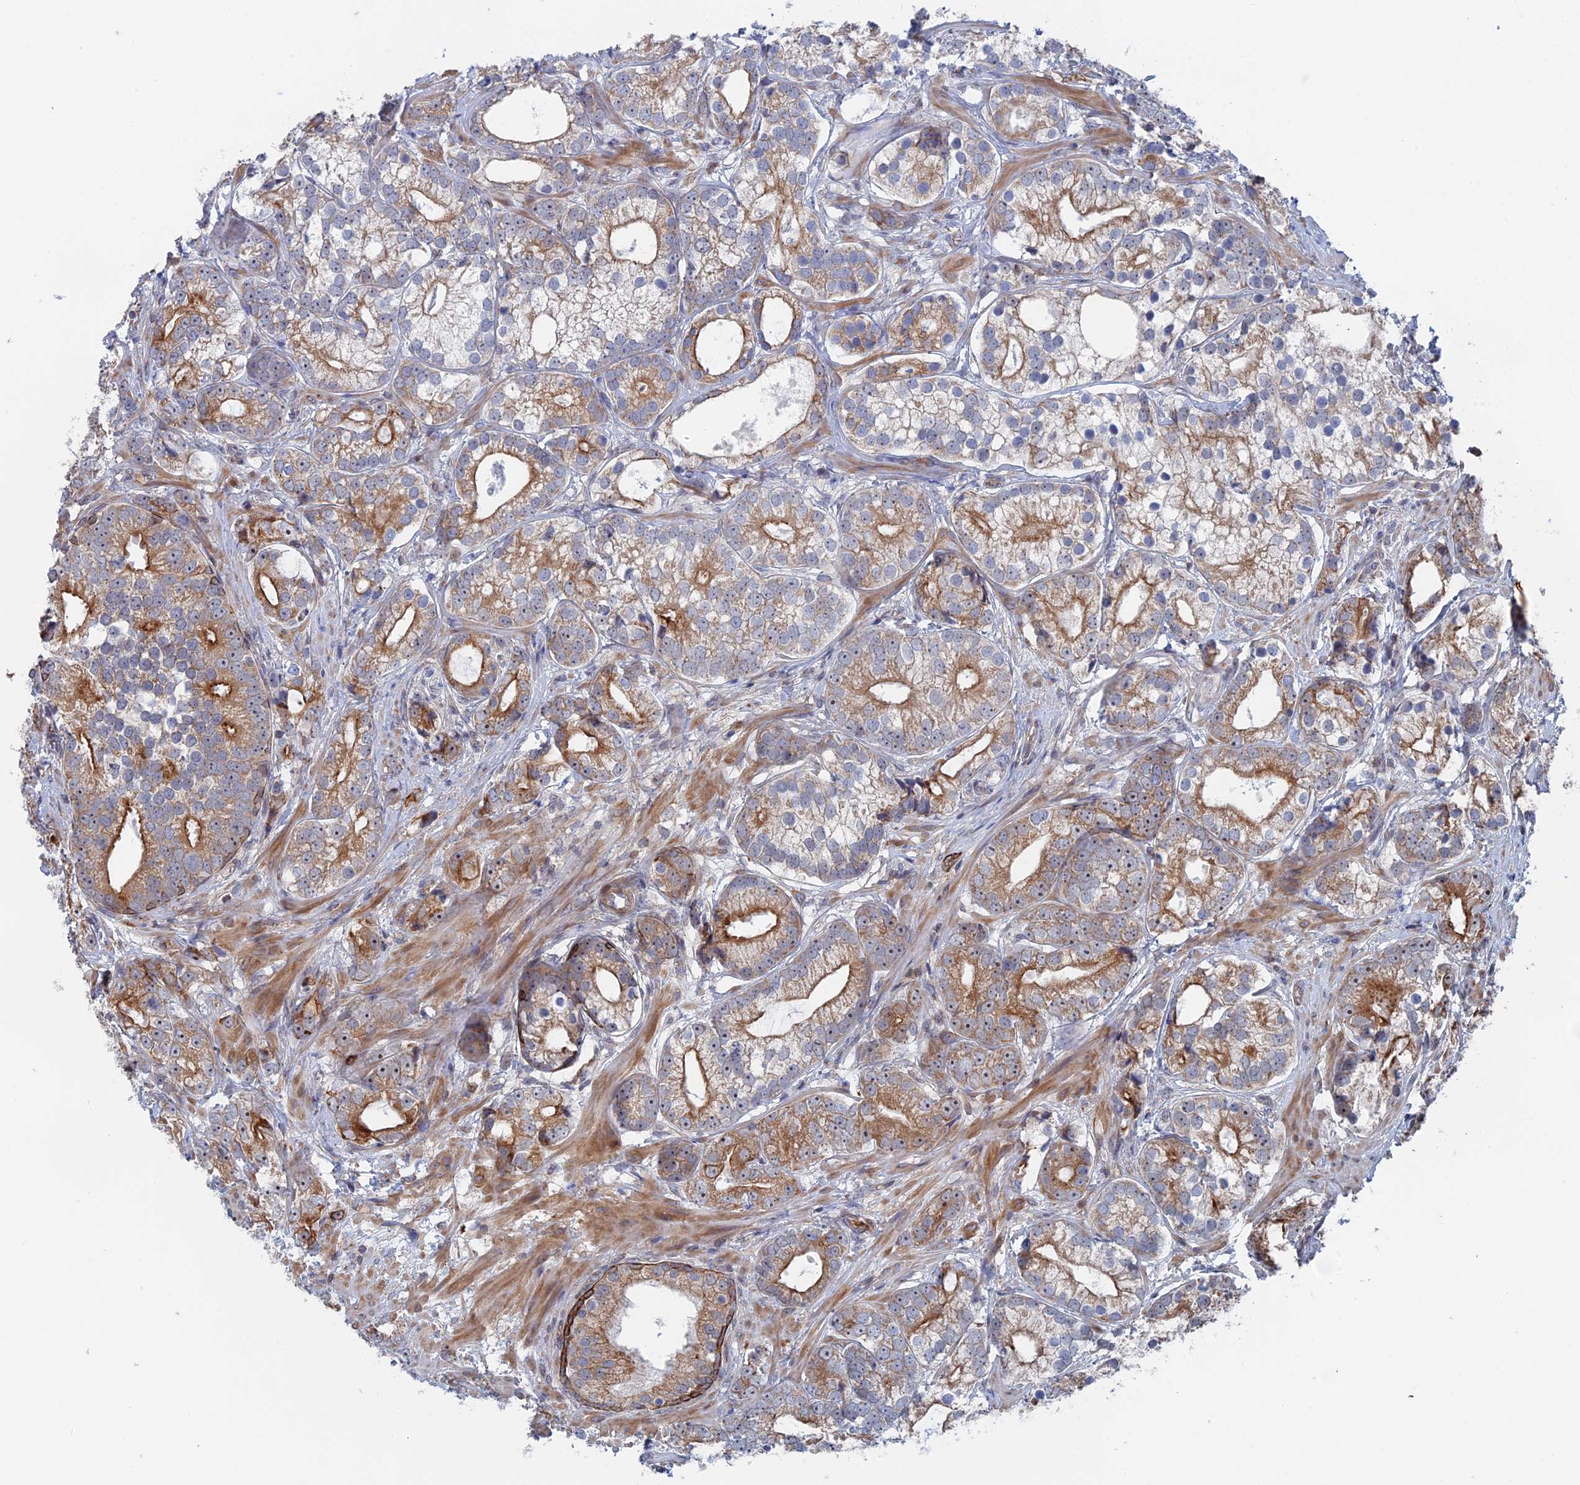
{"staining": {"intensity": "moderate", "quantity": "25%-75%", "location": "cytoplasmic/membranous,nuclear"}, "tissue": "prostate cancer", "cell_type": "Tumor cells", "image_type": "cancer", "snomed": [{"axis": "morphology", "description": "Adenocarcinoma, High grade"}, {"axis": "topography", "description": "Prostate"}], "caption": "Protein expression analysis of prostate high-grade adenocarcinoma shows moderate cytoplasmic/membranous and nuclear positivity in approximately 25%-75% of tumor cells.", "gene": "IL7", "patient": {"sex": "male", "age": 75}}